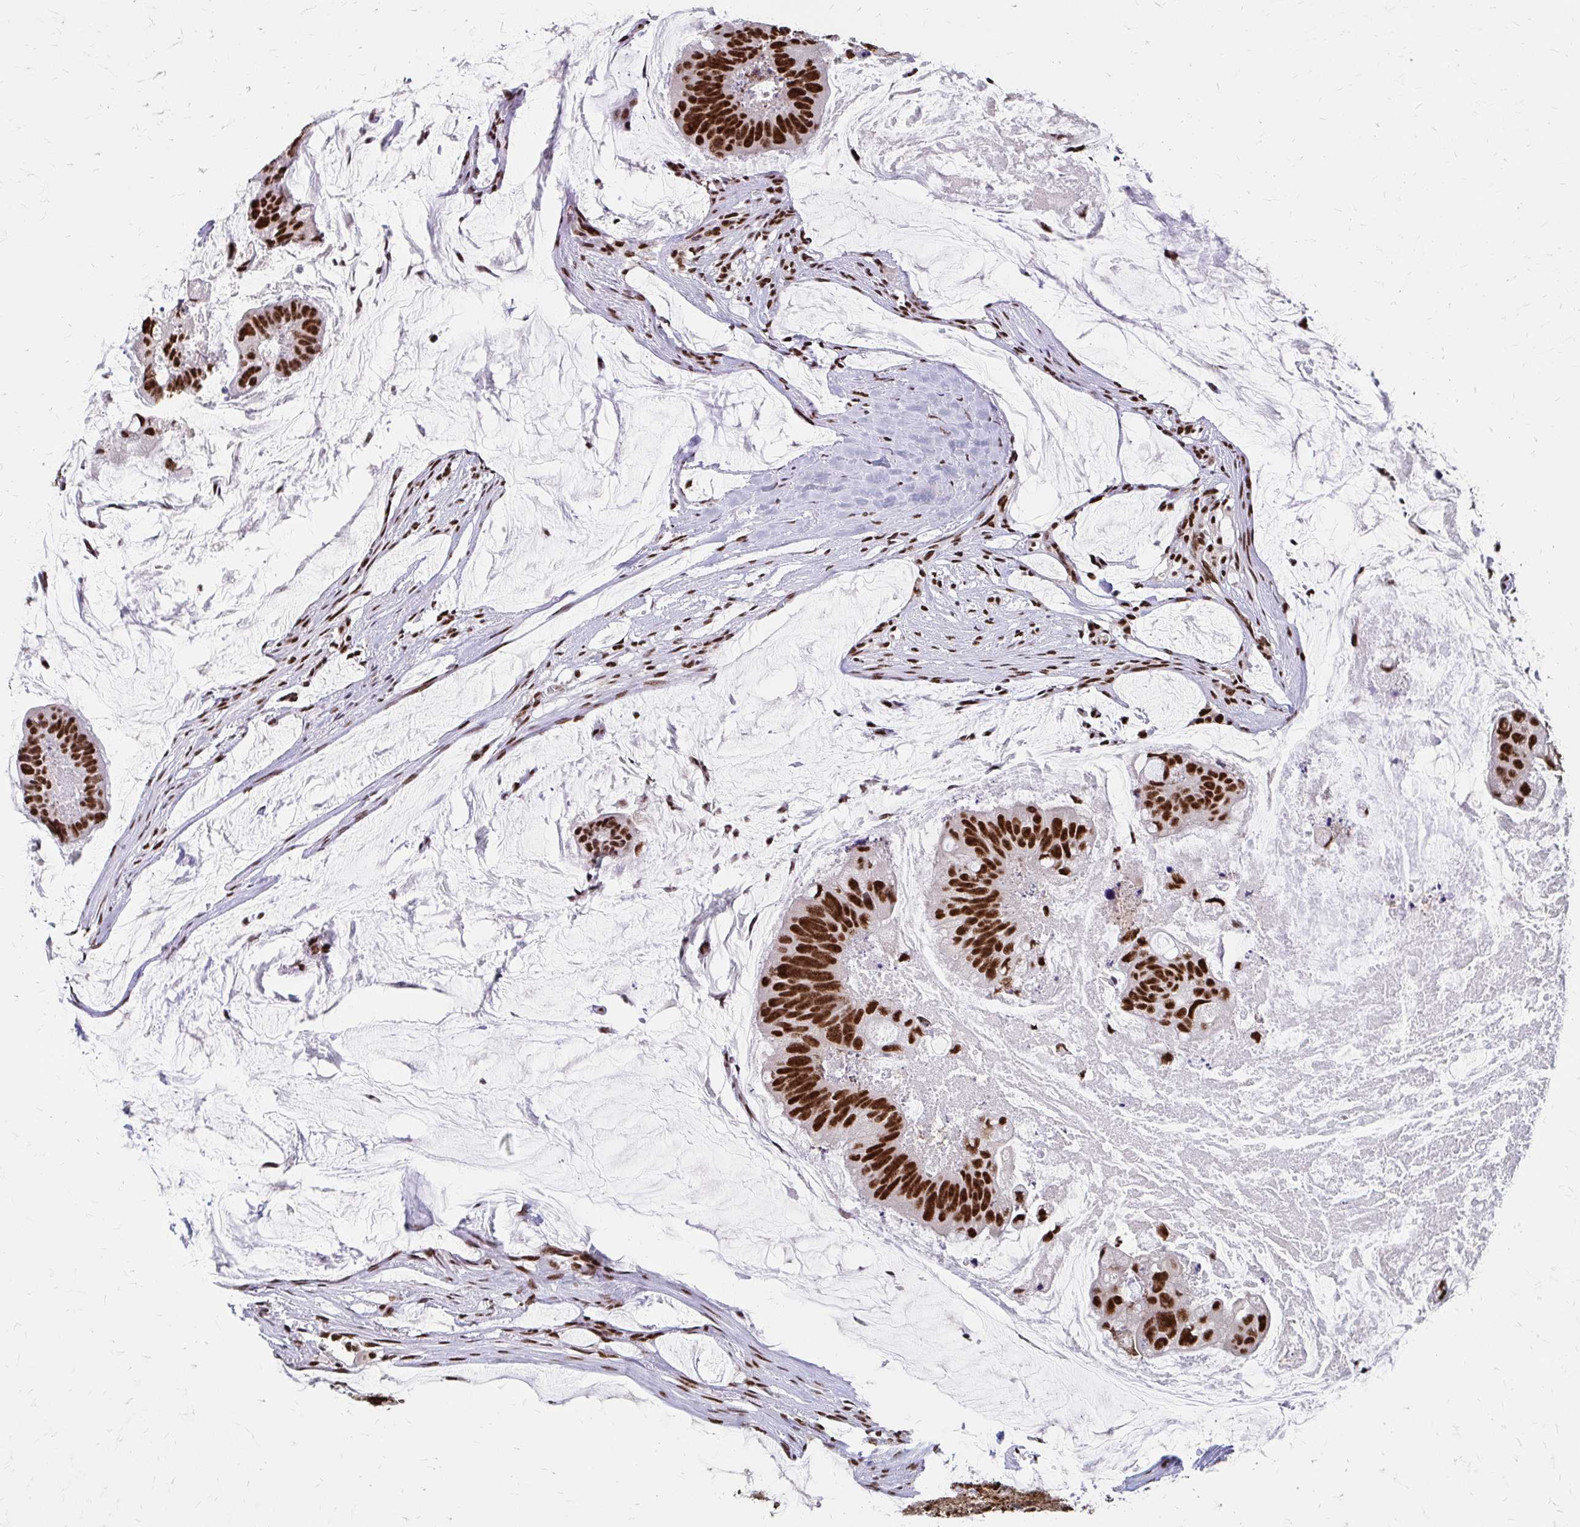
{"staining": {"intensity": "strong", "quantity": ">75%", "location": "nuclear"}, "tissue": "colorectal cancer", "cell_type": "Tumor cells", "image_type": "cancer", "snomed": [{"axis": "morphology", "description": "Adenocarcinoma, NOS"}, {"axis": "topography", "description": "Colon"}], "caption": "Approximately >75% of tumor cells in colorectal cancer reveal strong nuclear protein staining as visualized by brown immunohistochemical staining.", "gene": "CNKSR3", "patient": {"sex": "male", "age": 62}}